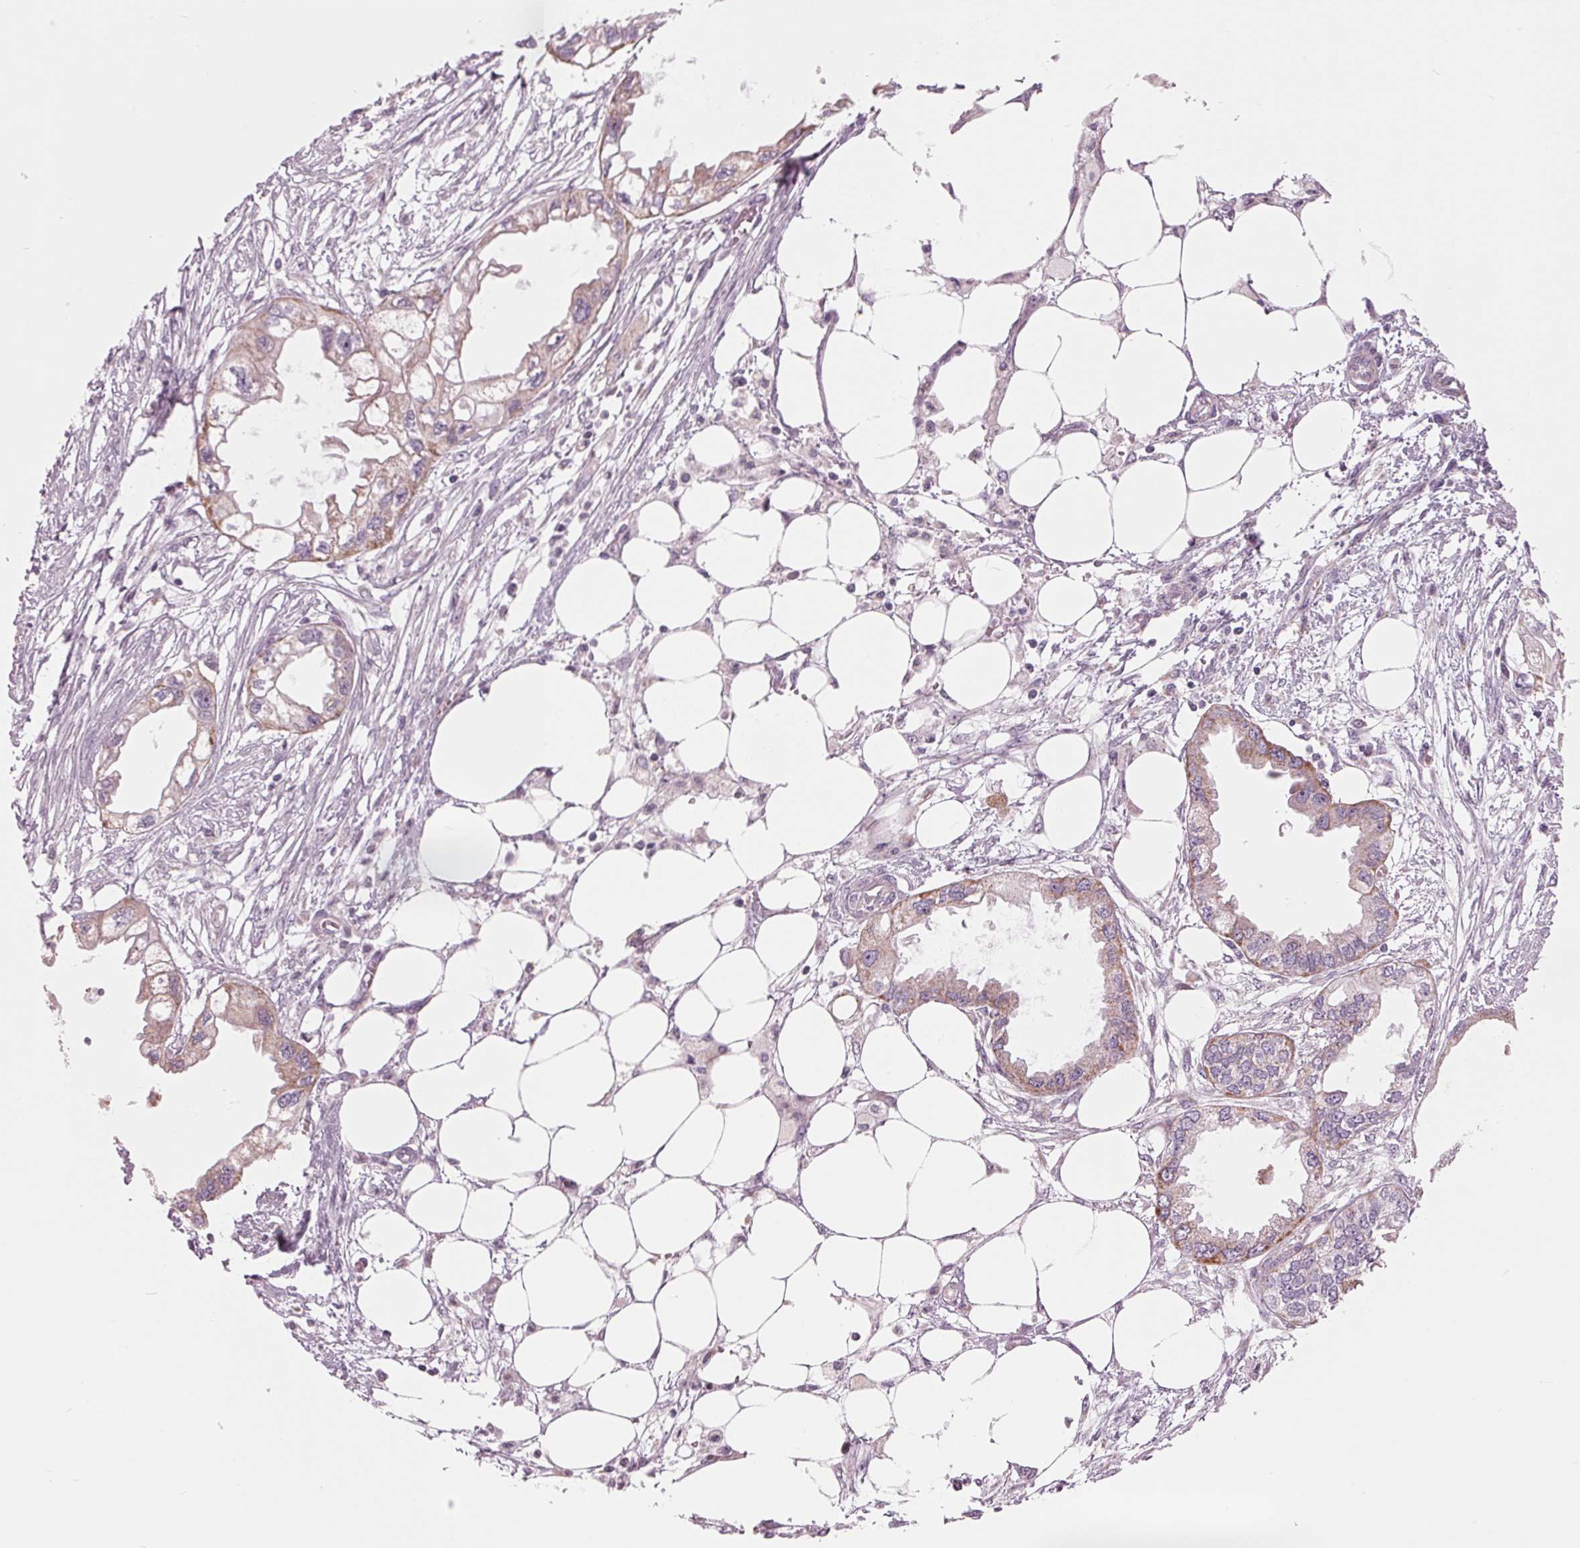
{"staining": {"intensity": "weak", "quantity": "25%-75%", "location": "cytoplasmic/membranous"}, "tissue": "endometrial cancer", "cell_type": "Tumor cells", "image_type": "cancer", "snomed": [{"axis": "morphology", "description": "Adenocarcinoma, NOS"}, {"axis": "morphology", "description": "Adenocarcinoma, metastatic, NOS"}, {"axis": "topography", "description": "Adipose tissue"}, {"axis": "topography", "description": "Endometrium"}], "caption": "Weak cytoplasmic/membranous protein positivity is present in approximately 25%-75% of tumor cells in endometrial cancer (adenocarcinoma).", "gene": "SAMD4A", "patient": {"sex": "female", "age": 67}}